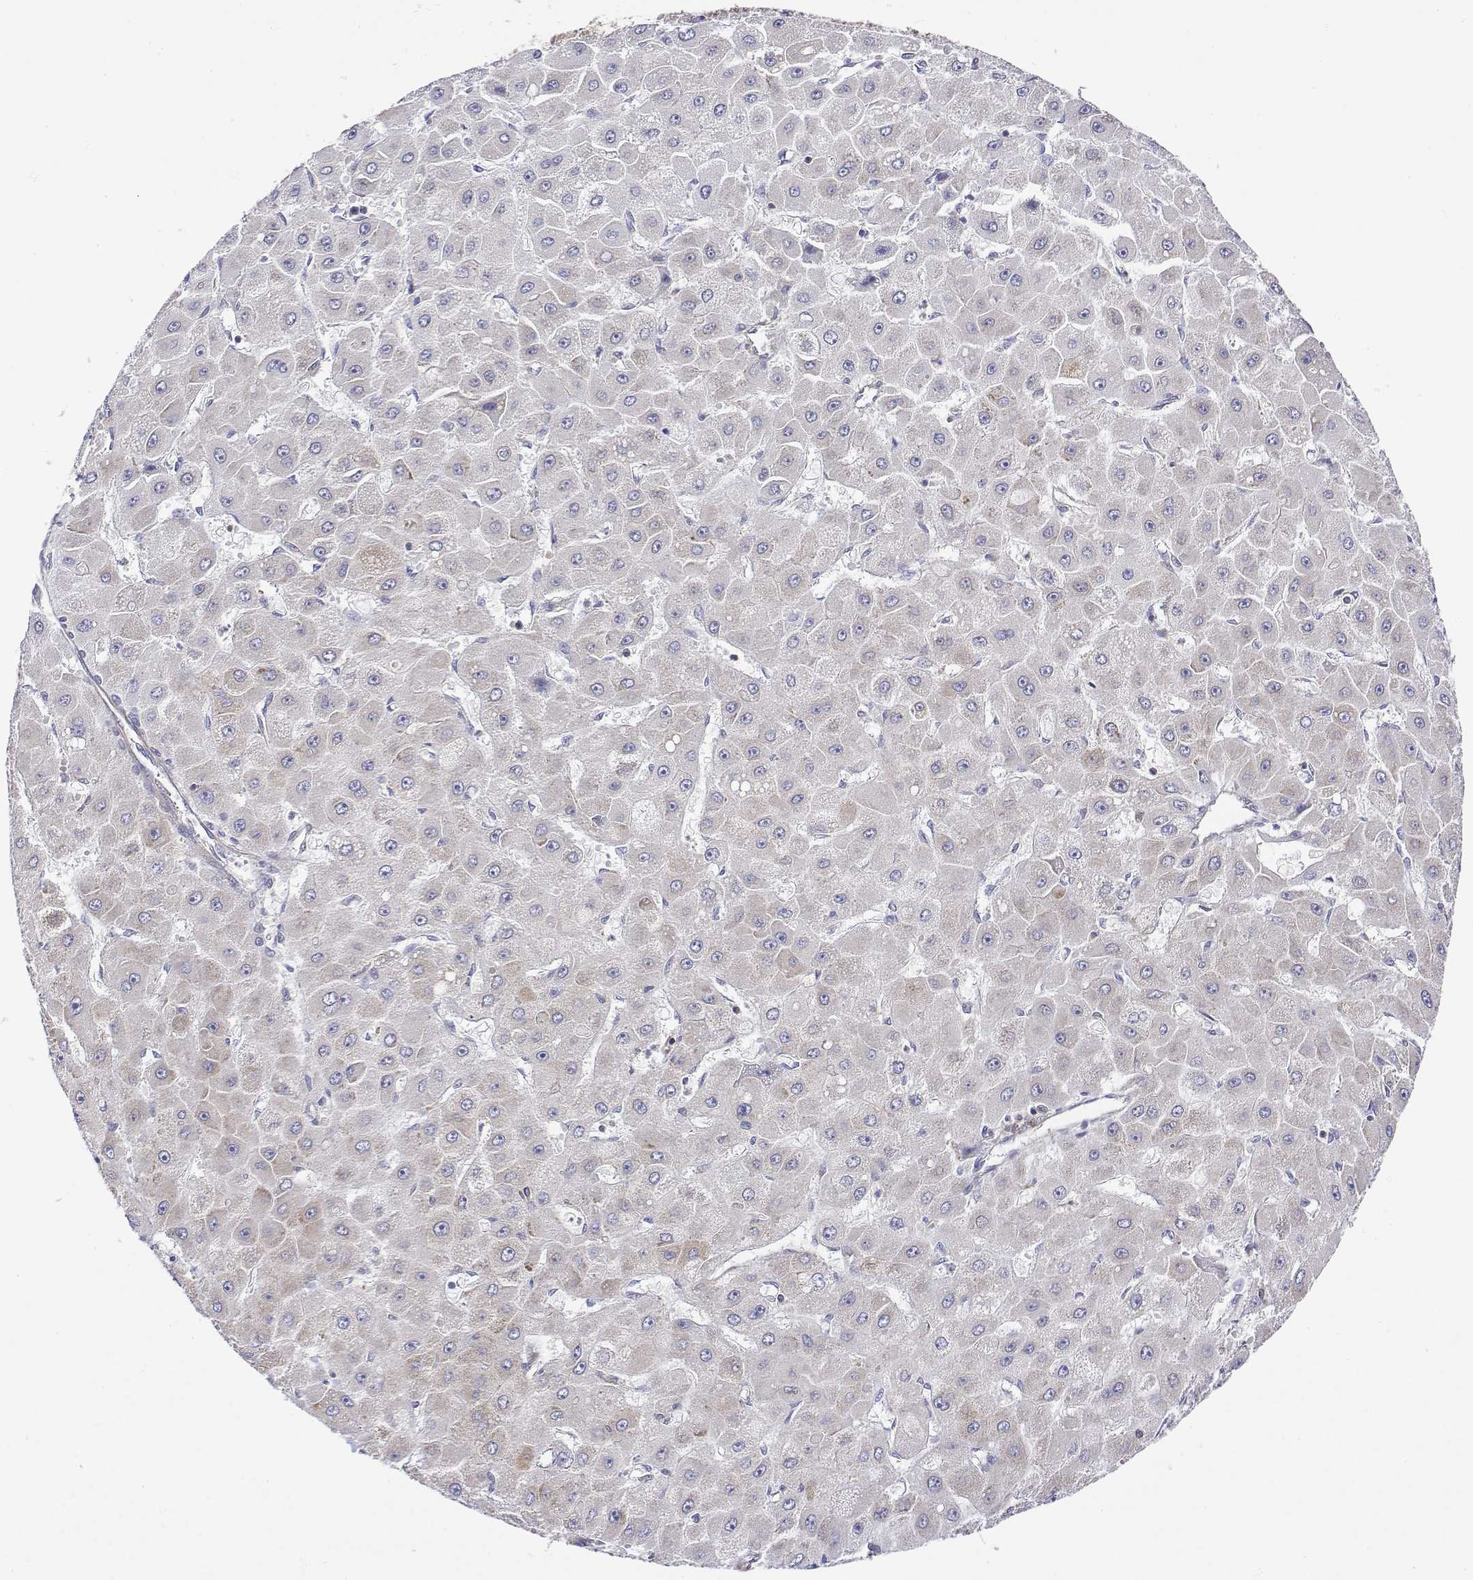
{"staining": {"intensity": "negative", "quantity": "none", "location": "none"}, "tissue": "liver cancer", "cell_type": "Tumor cells", "image_type": "cancer", "snomed": [{"axis": "morphology", "description": "Carcinoma, Hepatocellular, NOS"}, {"axis": "topography", "description": "Liver"}], "caption": "High power microscopy photomicrograph of an immunohistochemistry (IHC) histopathology image of liver cancer, revealing no significant staining in tumor cells.", "gene": "EEF1G", "patient": {"sex": "female", "age": 25}}